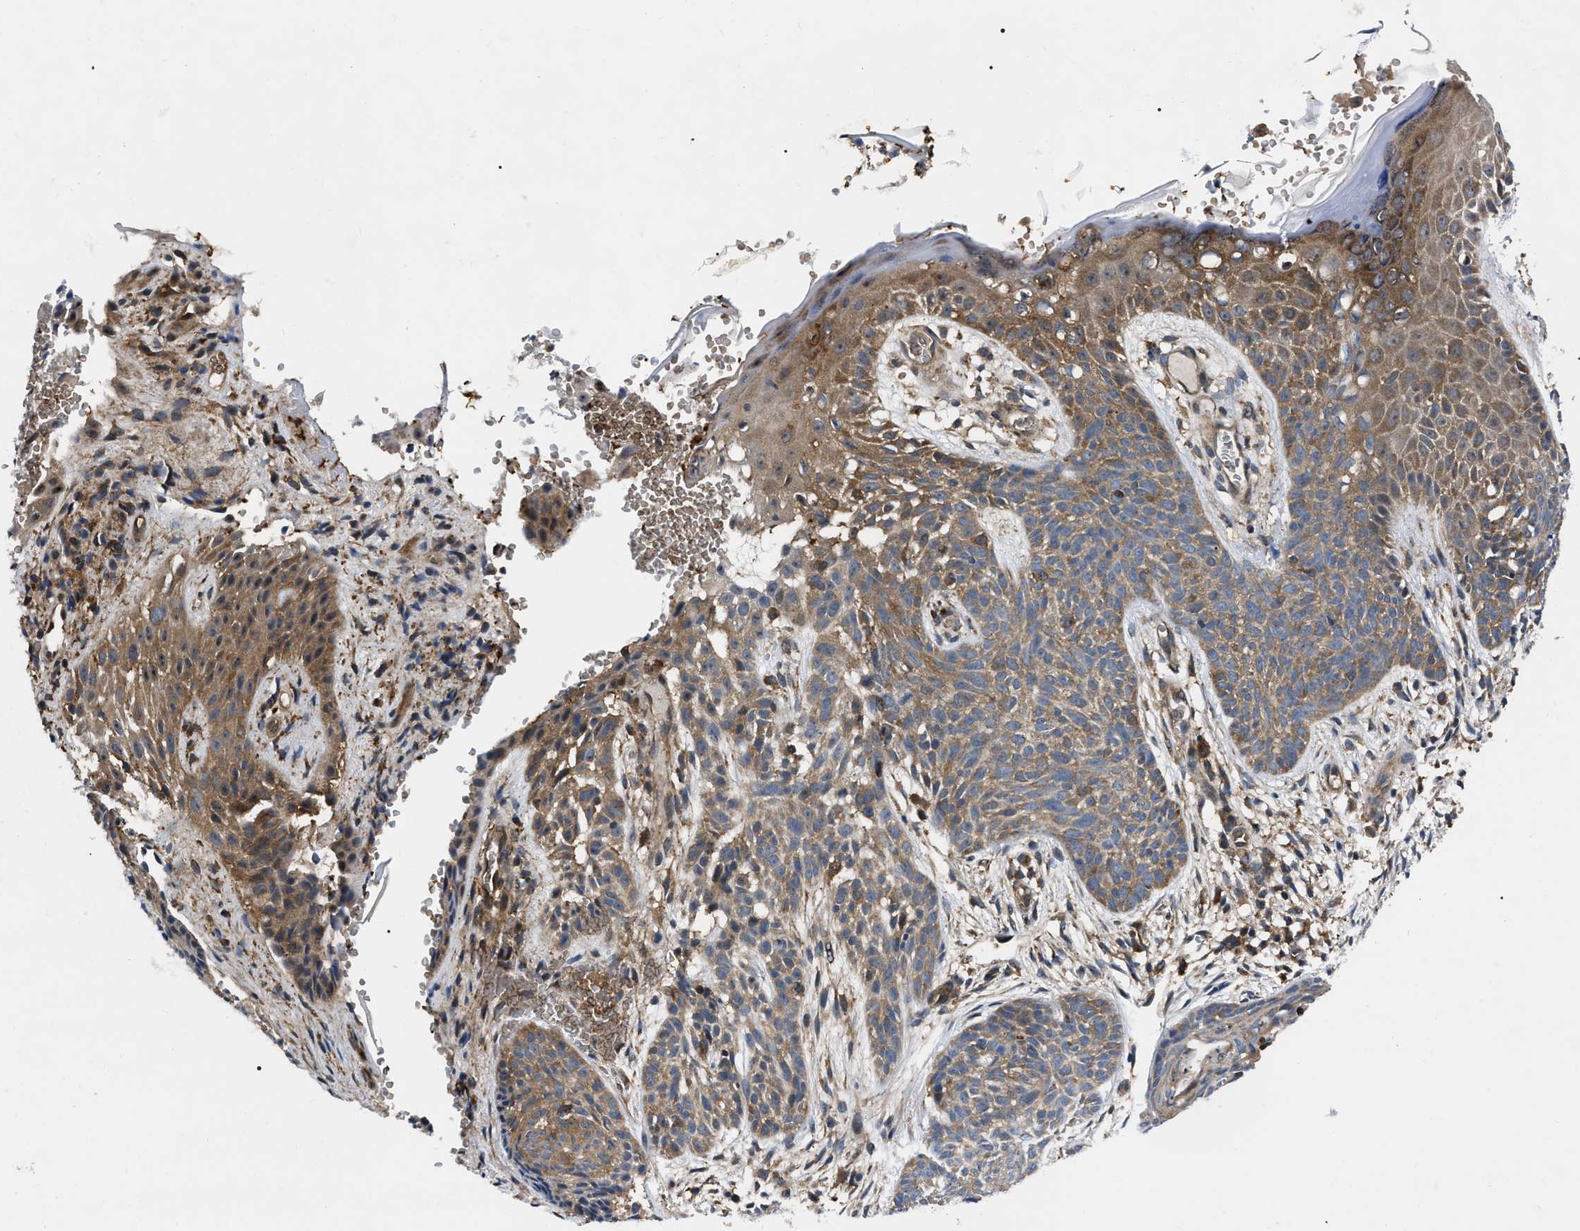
{"staining": {"intensity": "weak", "quantity": ">75%", "location": "cytoplasmic/membranous"}, "tissue": "skin cancer", "cell_type": "Tumor cells", "image_type": "cancer", "snomed": [{"axis": "morphology", "description": "Basal cell carcinoma"}, {"axis": "topography", "description": "Skin"}], "caption": "DAB immunohistochemical staining of skin cancer exhibits weak cytoplasmic/membranous protein staining in approximately >75% of tumor cells.", "gene": "GET4", "patient": {"sex": "female", "age": 59}}